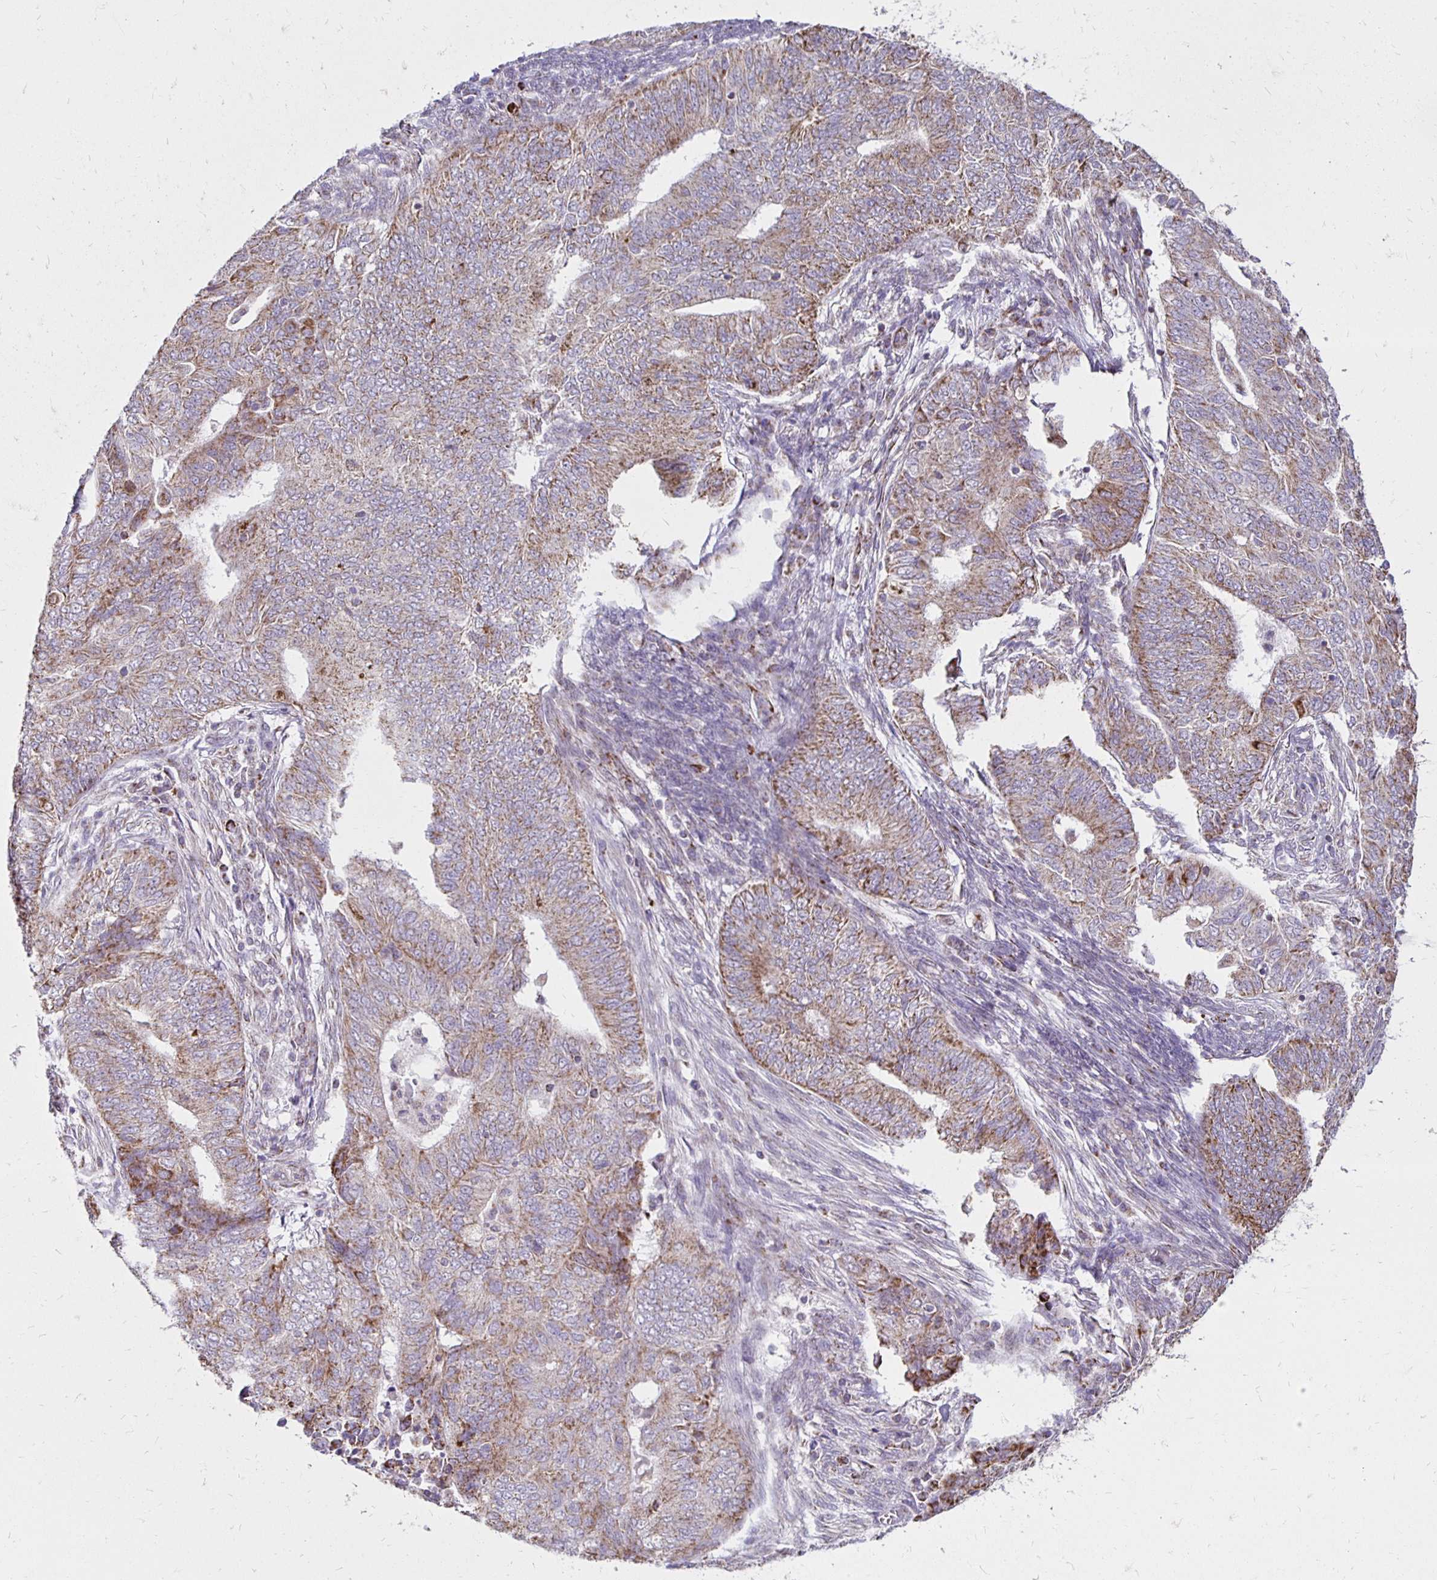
{"staining": {"intensity": "weak", "quantity": "25%-75%", "location": "cytoplasmic/membranous"}, "tissue": "endometrial cancer", "cell_type": "Tumor cells", "image_type": "cancer", "snomed": [{"axis": "morphology", "description": "Adenocarcinoma, NOS"}, {"axis": "topography", "description": "Endometrium"}], "caption": "Tumor cells reveal low levels of weak cytoplasmic/membranous positivity in about 25%-75% of cells in adenocarcinoma (endometrial).", "gene": "IER3", "patient": {"sex": "female", "age": 62}}